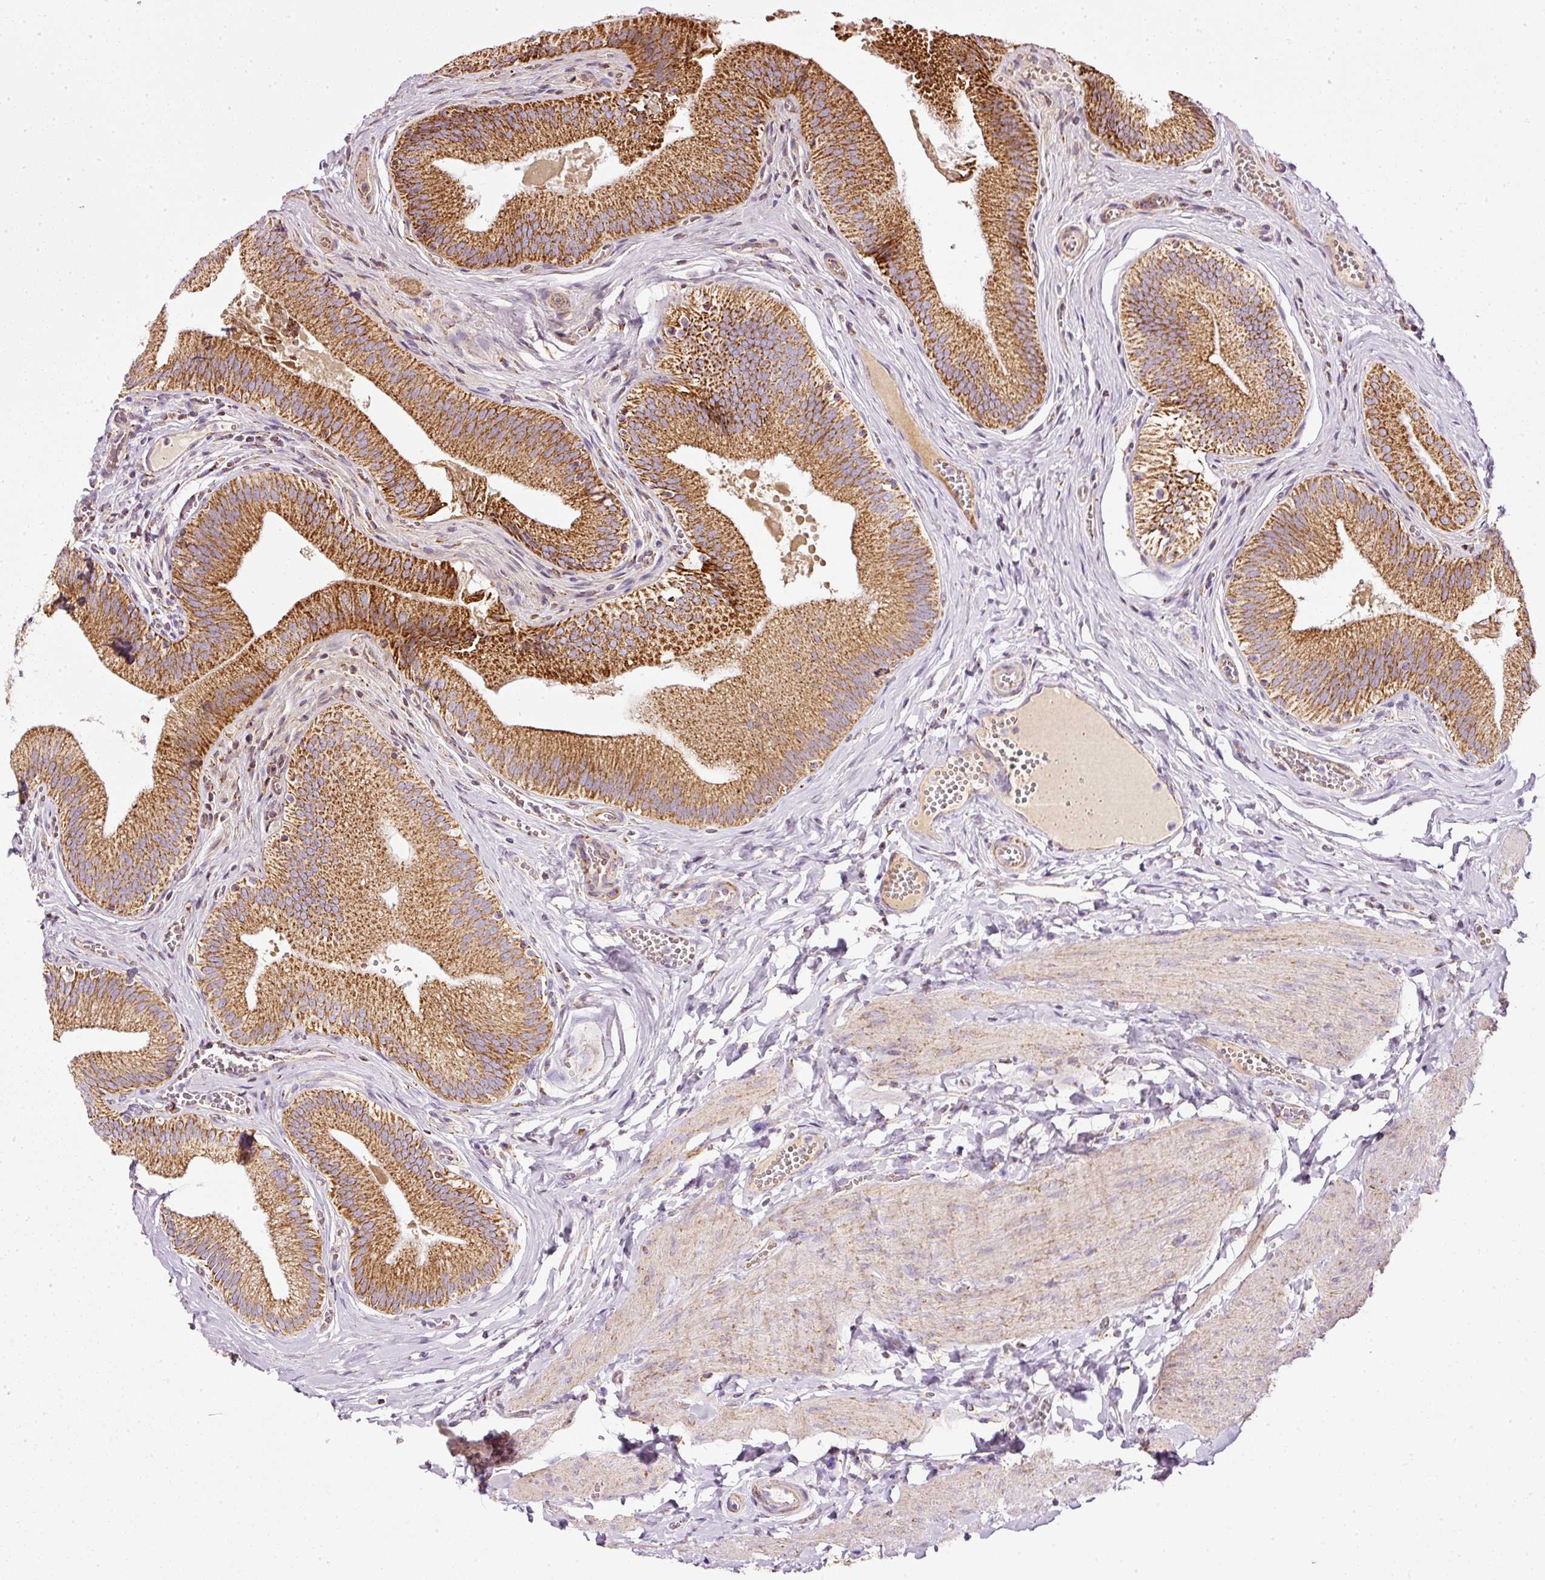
{"staining": {"intensity": "strong", "quantity": ">75%", "location": "cytoplasmic/membranous"}, "tissue": "gallbladder", "cell_type": "Glandular cells", "image_type": "normal", "snomed": [{"axis": "morphology", "description": "Normal tissue, NOS"}, {"axis": "topography", "description": "Gallbladder"}], "caption": "Immunohistochemistry (IHC) histopathology image of normal gallbladder: human gallbladder stained using immunohistochemistry exhibits high levels of strong protein expression localized specifically in the cytoplasmic/membranous of glandular cells, appearing as a cytoplasmic/membranous brown color.", "gene": "SDHA", "patient": {"sex": "male", "age": 17}}